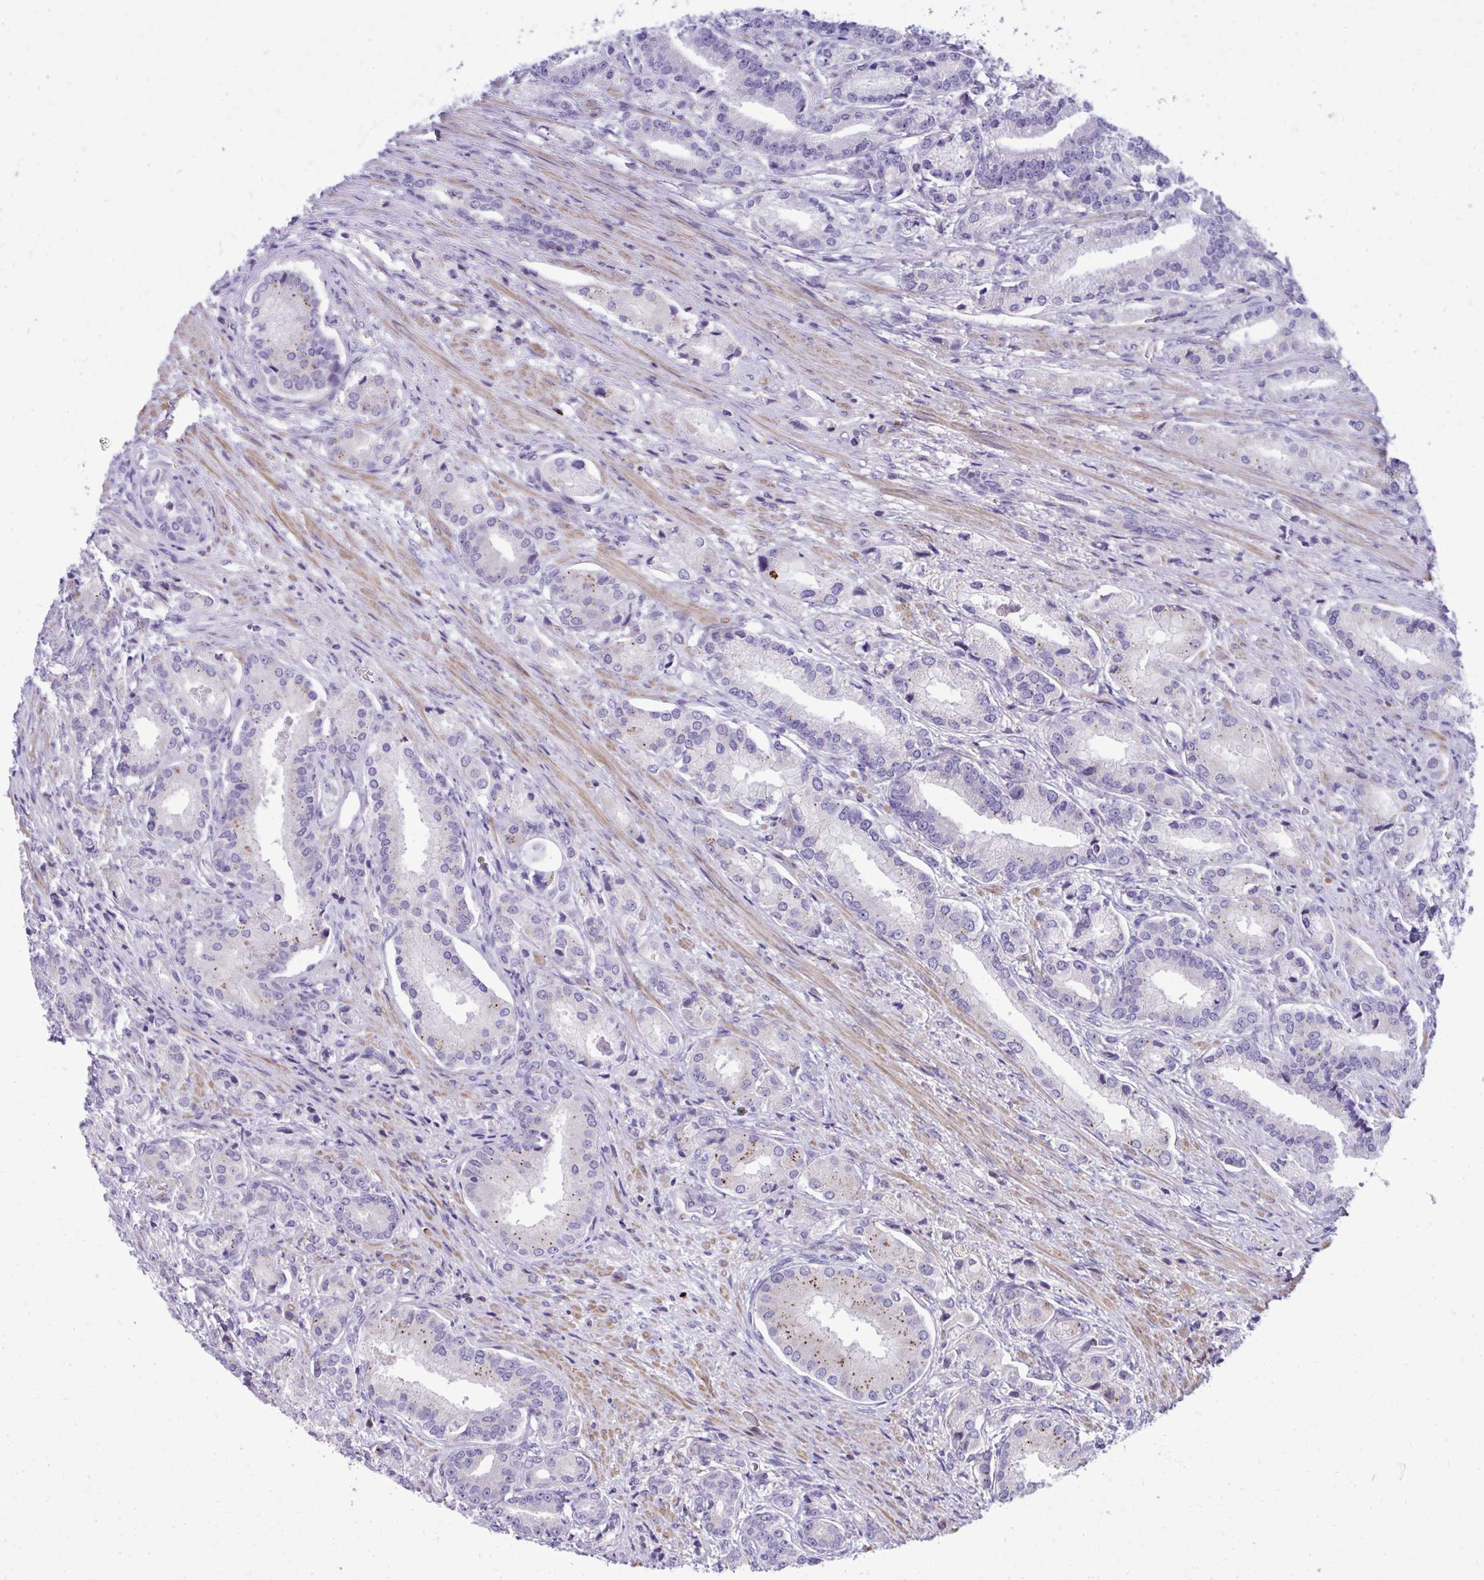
{"staining": {"intensity": "negative", "quantity": "none", "location": "none"}, "tissue": "prostate cancer", "cell_type": "Tumor cells", "image_type": "cancer", "snomed": [{"axis": "morphology", "description": "Adenocarcinoma, High grade"}, {"axis": "topography", "description": "Prostate and seminal vesicle, NOS"}], "caption": "Immunohistochemistry (IHC) of high-grade adenocarcinoma (prostate) reveals no staining in tumor cells.", "gene": "GRK4", "patient": {"sex": "male", "age": 61}}